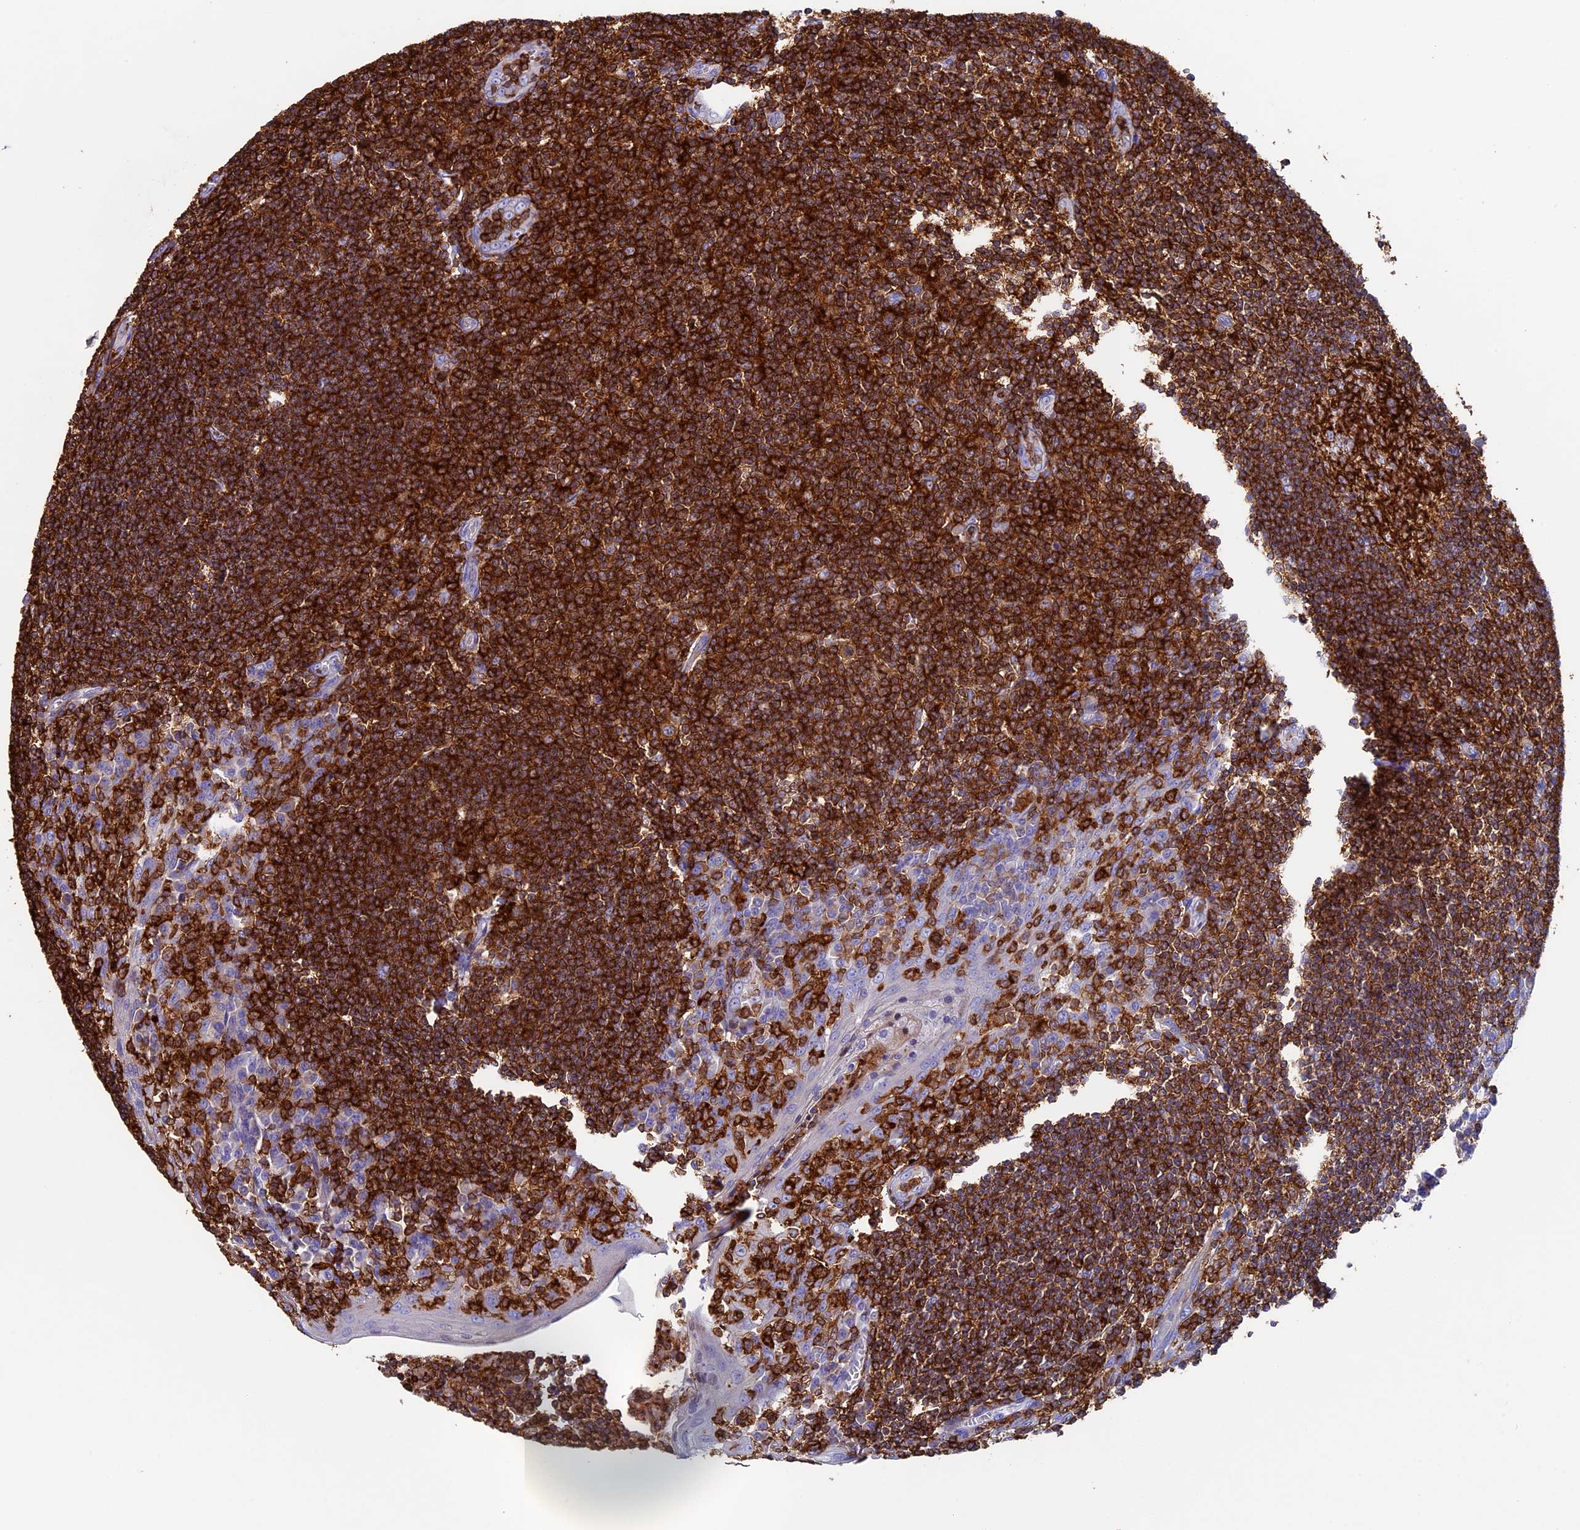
{"staining": {"intensity": "strong", "quantity": ">75%", "location": "cytoplasmic/membranous"}, "tissue": "tonsil", "cell_type": "Germinal center cells", "image_type": "normal", "snomed": [{"axis": "morphology", "description": "Normal tissue, NOS"}, {"axis": "topography", "description": "Tonsil"}], "caption": "Immunohistochemical staining of unremarkable human tonsil exhibits >75% levels of strong cytoplasmic/membranous protein staining in approximately >75% of germinal center cells.", "gene": "ADAT1", "patient": {"sex": "male", "age": 27}}